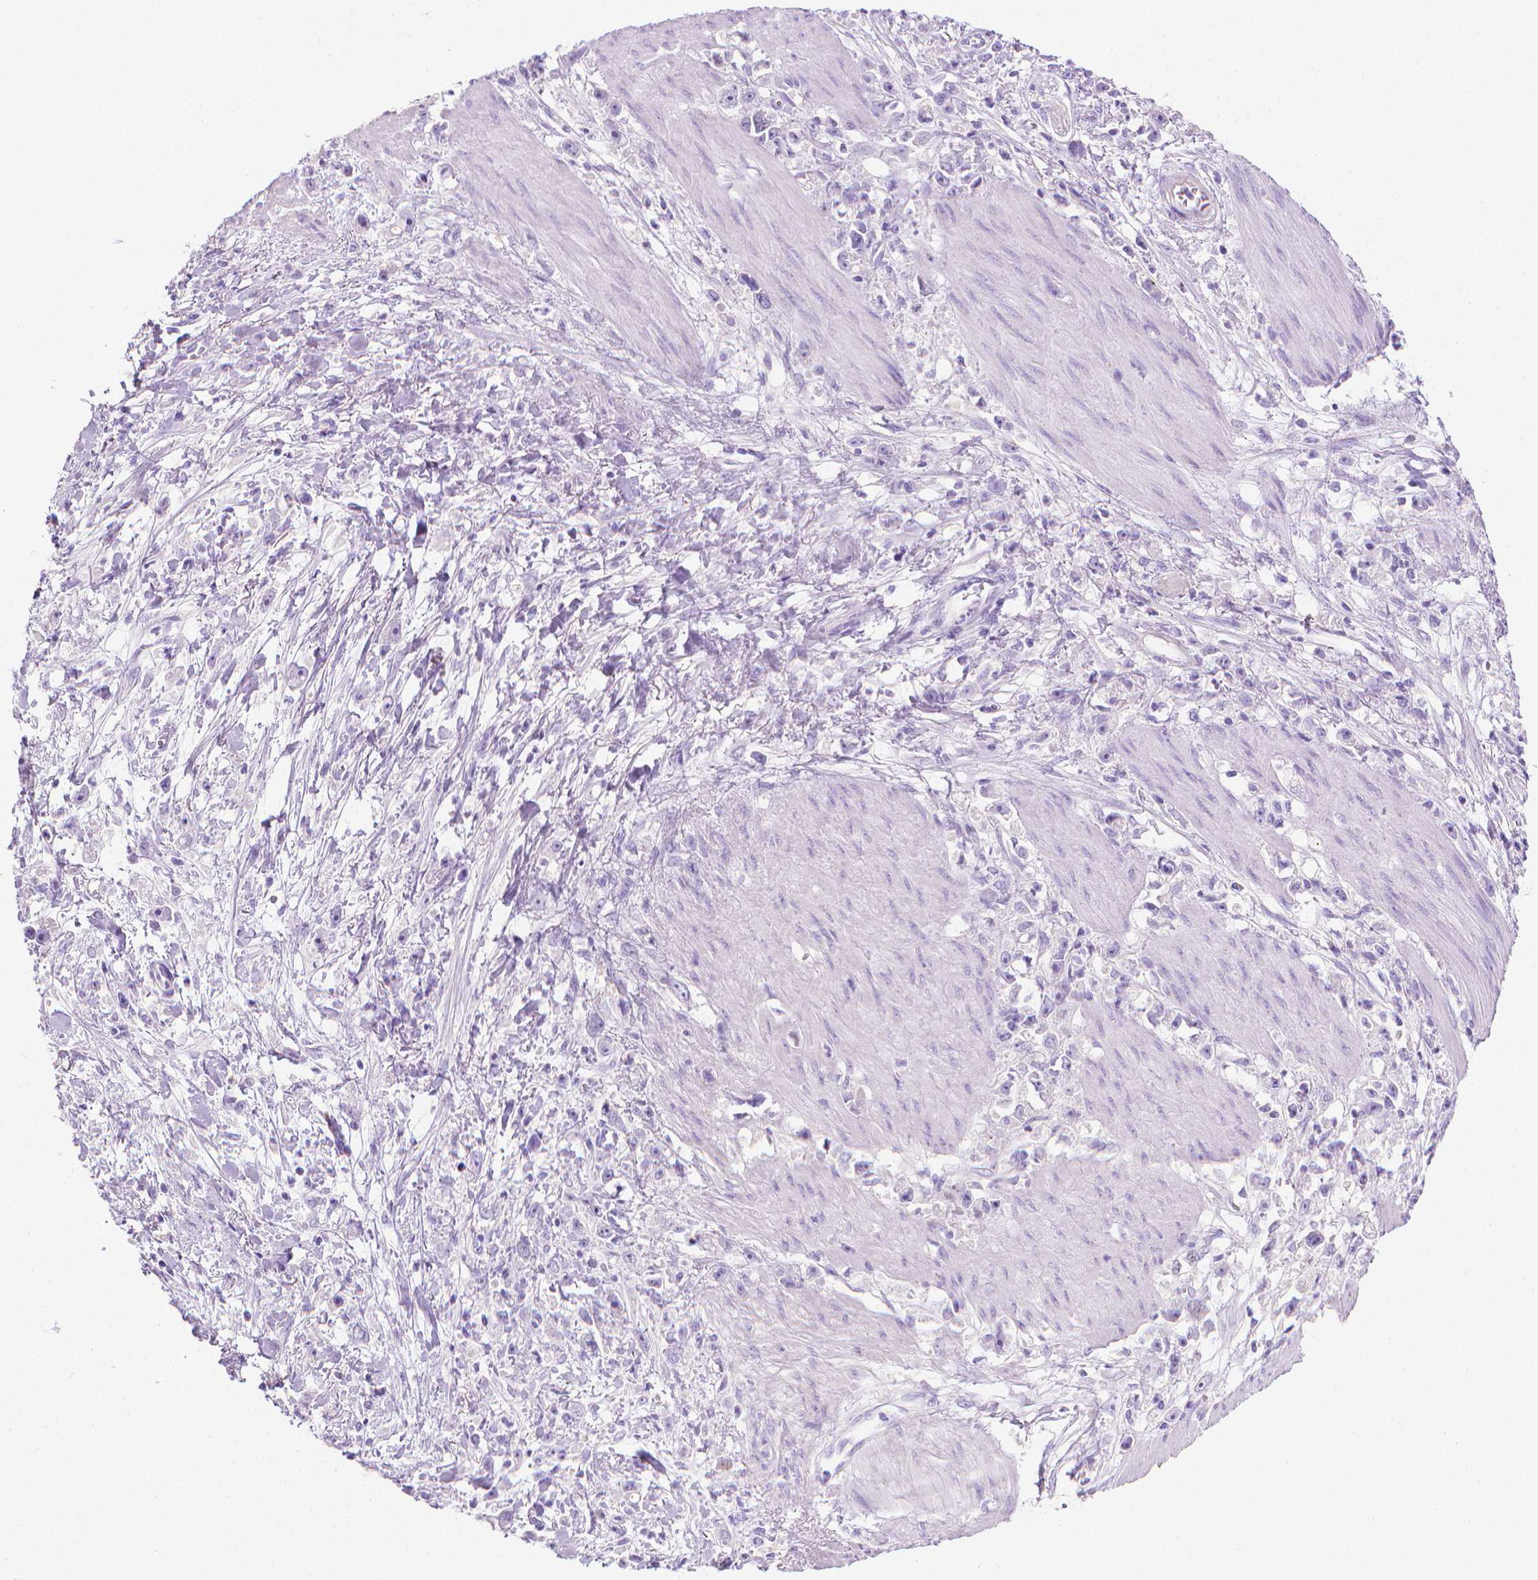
{"staining": {"intensity": "negative", "quantity": "none", "location": "none"}, "tissue": "stomach cancer", "cell_type": "Tumor cells", "image_type": "cancer", "snomed": [{"axis": "morphology", "description": "Adenocarcinoma, NOS"}, {"axis": "topography", "description": "Stomach"}], "caption": "Immunohistochemistry (IHC) histopathology image of neoplastic tissue: human adenocarcinoma (stomach) stained with DAB (3,3'-diaminobenzidine) exhibits no significant protein expression in tumor cells.", "gene": "SPAG6", "patient": {"sex": "female", "age": 59}}